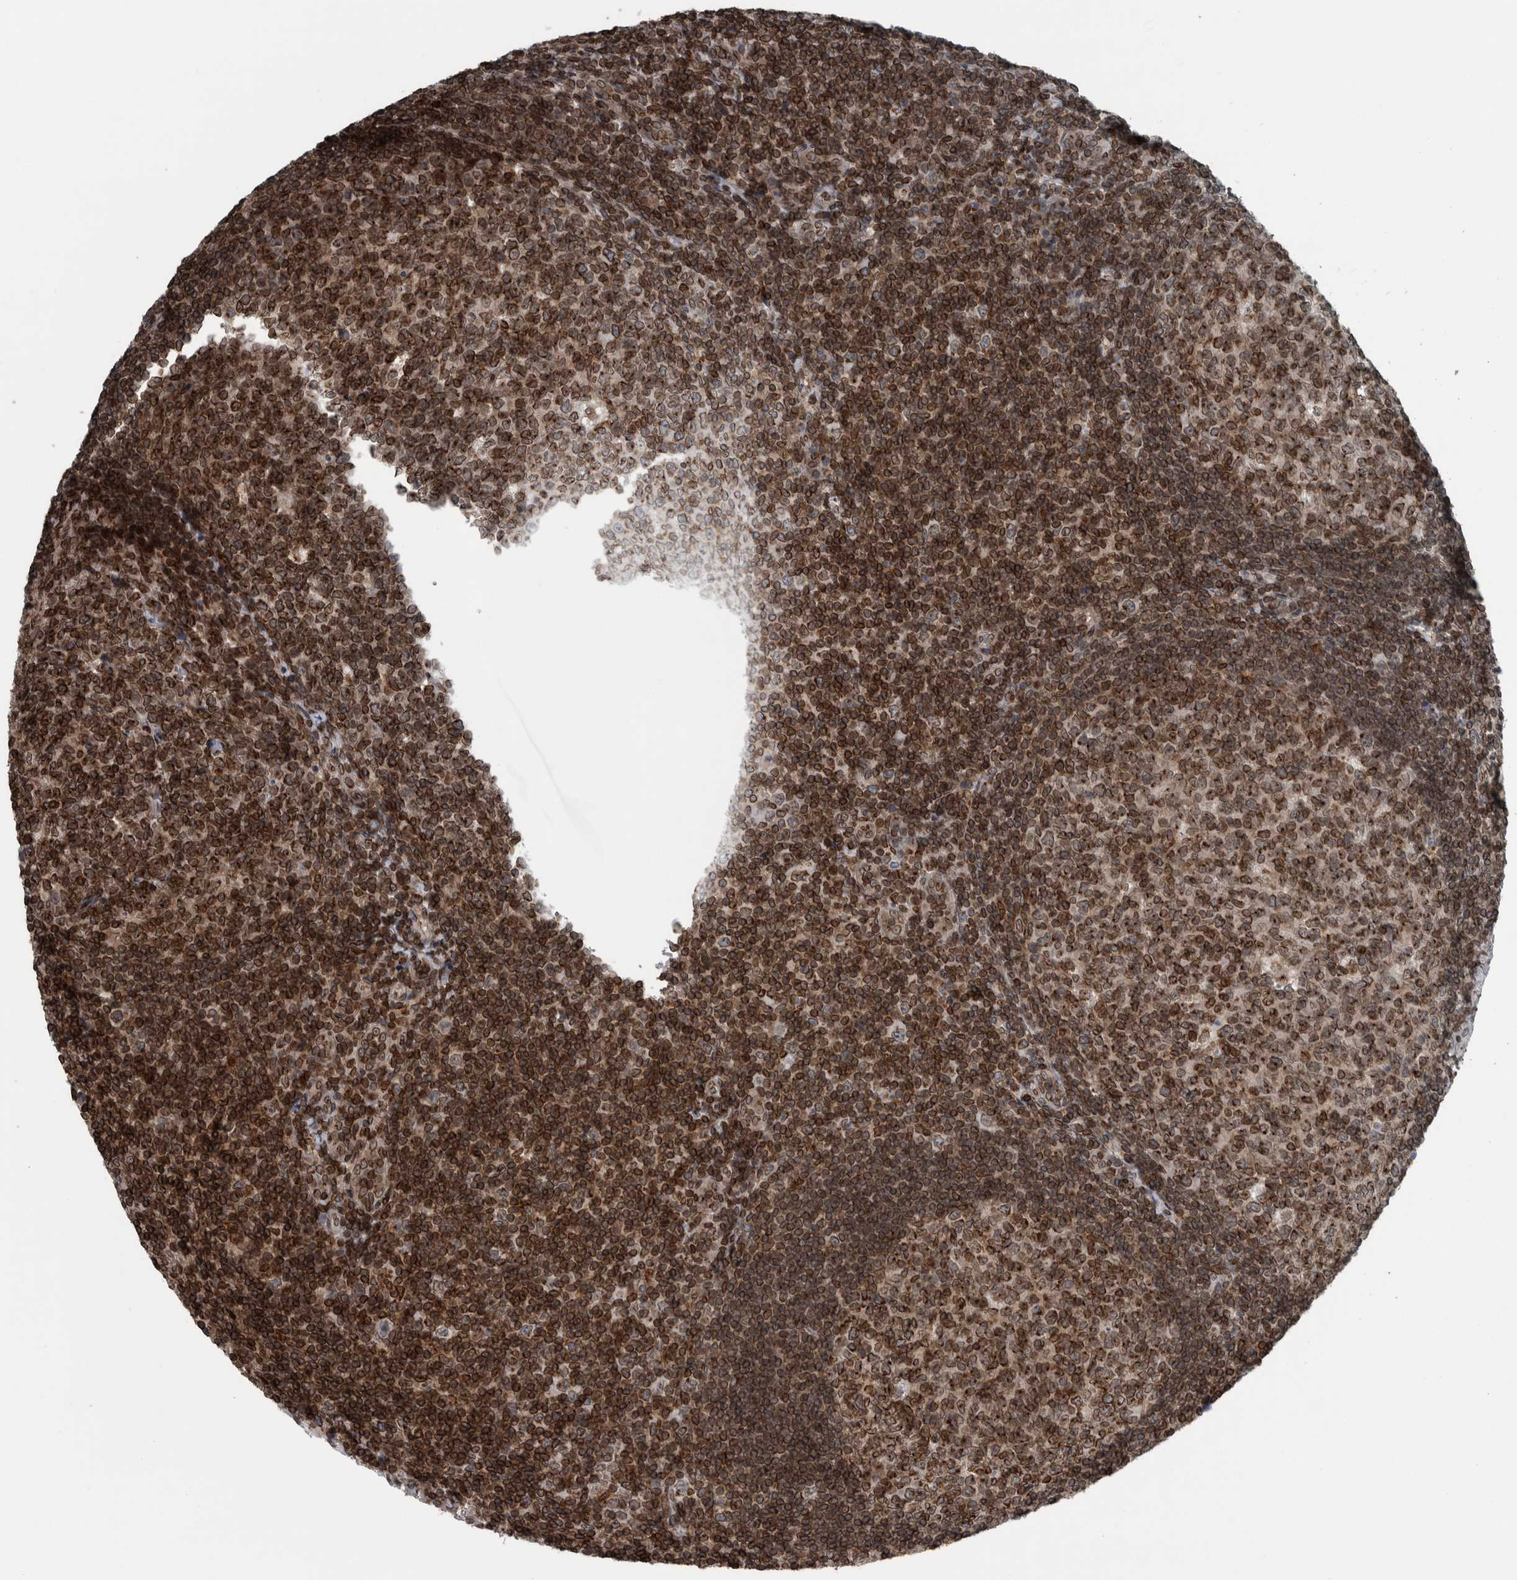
{"staining": {"intensity": "strong", "quantity": ">75%", "location": "cytoplasmic/membranous,nuclear"}, "tissue": "tonsil", "cell_type": "Germinal center cells", "image_type": "normal", "snomed": [{"axis": "morphology", "description": "Normal tissue, NOS"}, {"axis": "topography", "description": "Tonsil"}], "caption": "Immunohistochemical staining of unremarkable tonsil shows high levels of strong cytoplasmic/membranous,nuclear expression in approximately >75% of germinal center cells. (DAB IHC, brown staining for protein, blue staining for nuclei).", "gene": "FAM135B", "patient": {"sex": "male", "age": 37}}